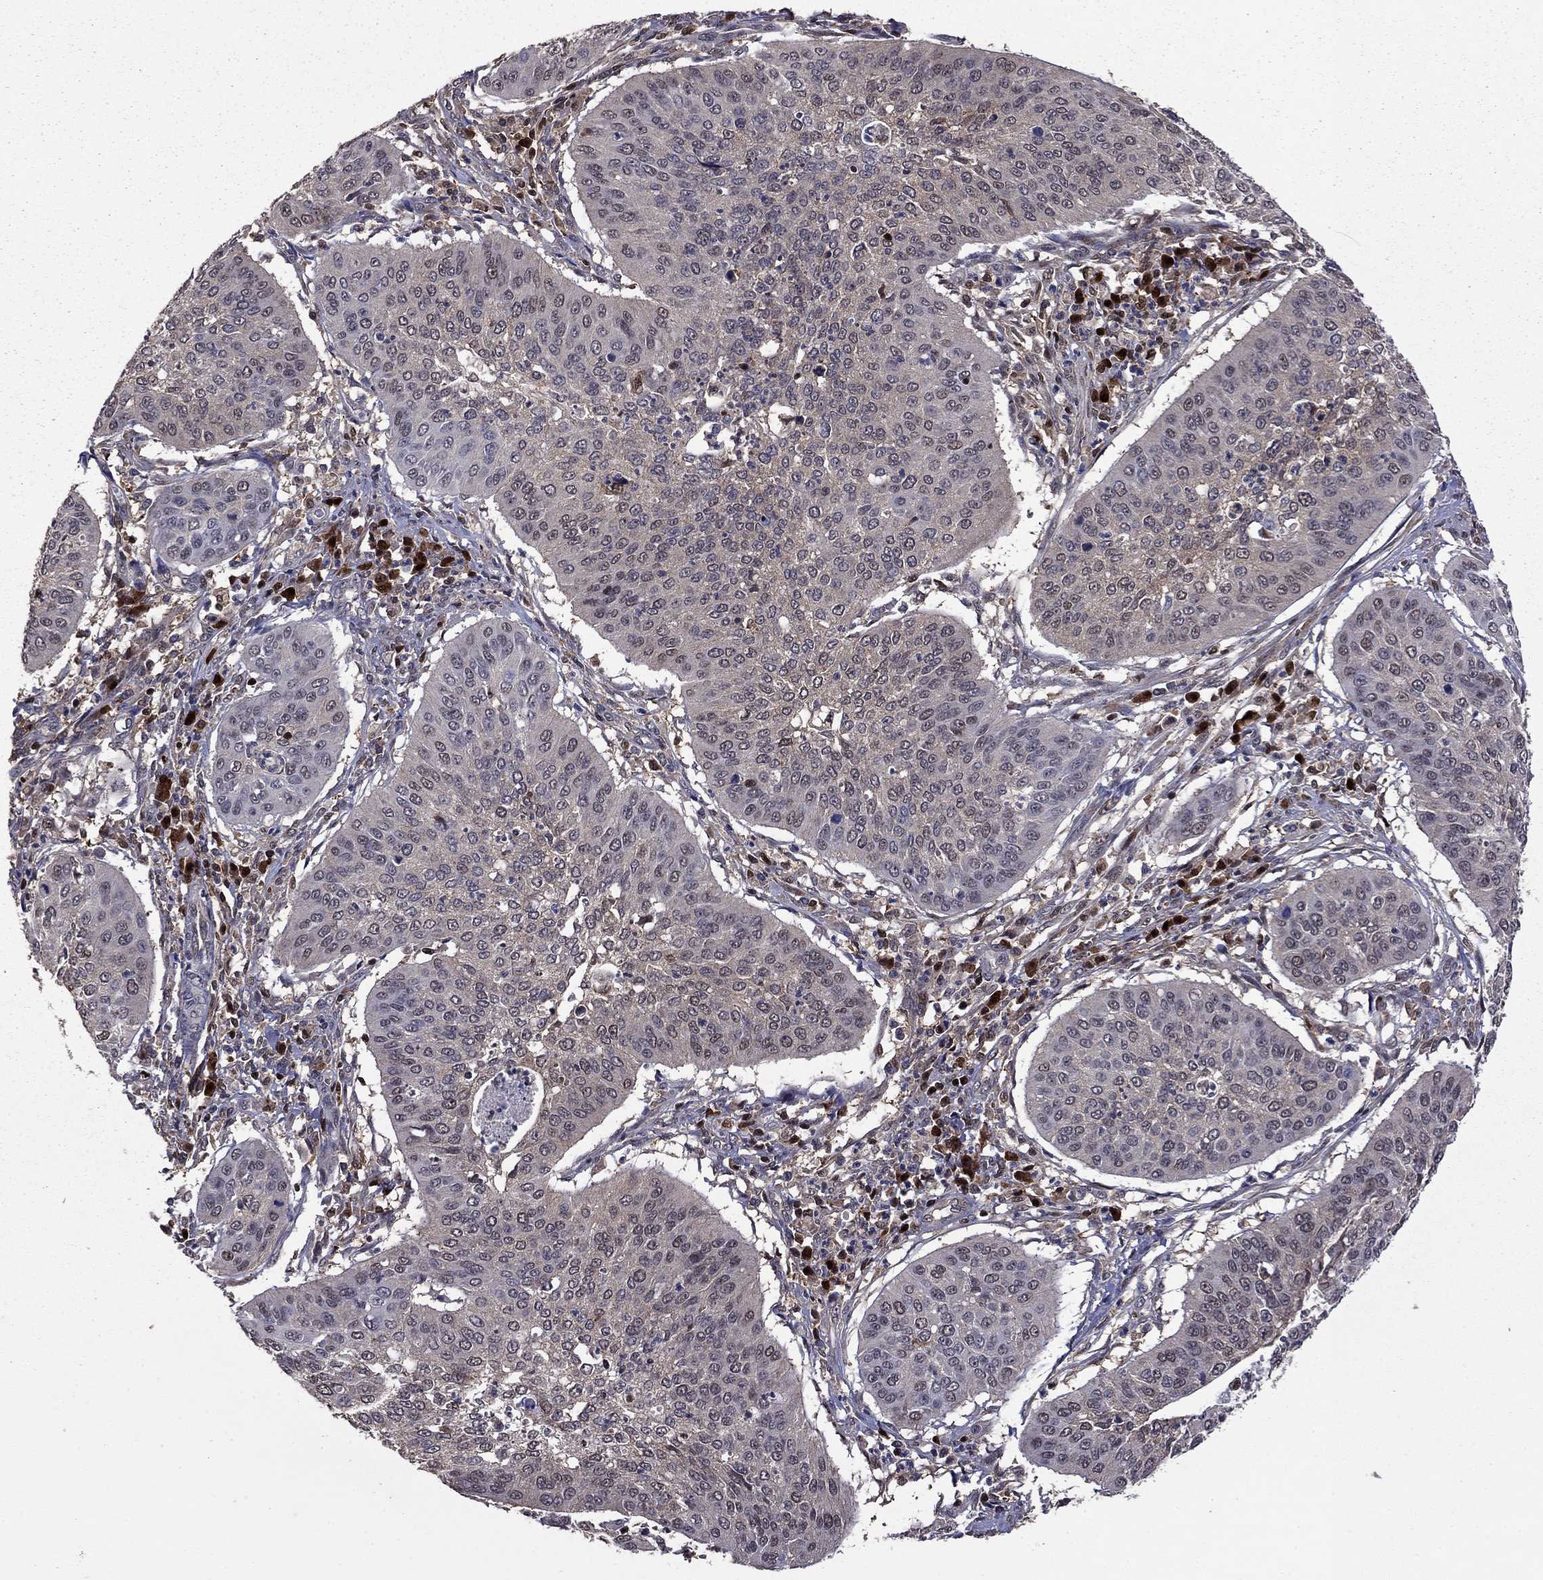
{"staining": {"intensity": "weak", "quantity": "<25%", "location": "cytoplasmic/membranous"}, "tissue": "cervical cancer", "cell_type": "Tumor cells", "image_type": "cancer", "snomed": [{"axis": "morphology", "description": "Normal tissue, NOS"}, {"axis": "morphology", "description": "Squamous cell carcinoma, NOS"}, {"axis": "topography", "description": "Cervix"}], "caption": "Immunohistochemistry image of cervical squamous cell carcinoma stained for a protein (brown), which reveals no staining in tumor cells. (Immunohistochemistry, brightfield microscopy, high magnification).", "gene": "APPBP2", "patient": {"sex": "female", "age": 39}}